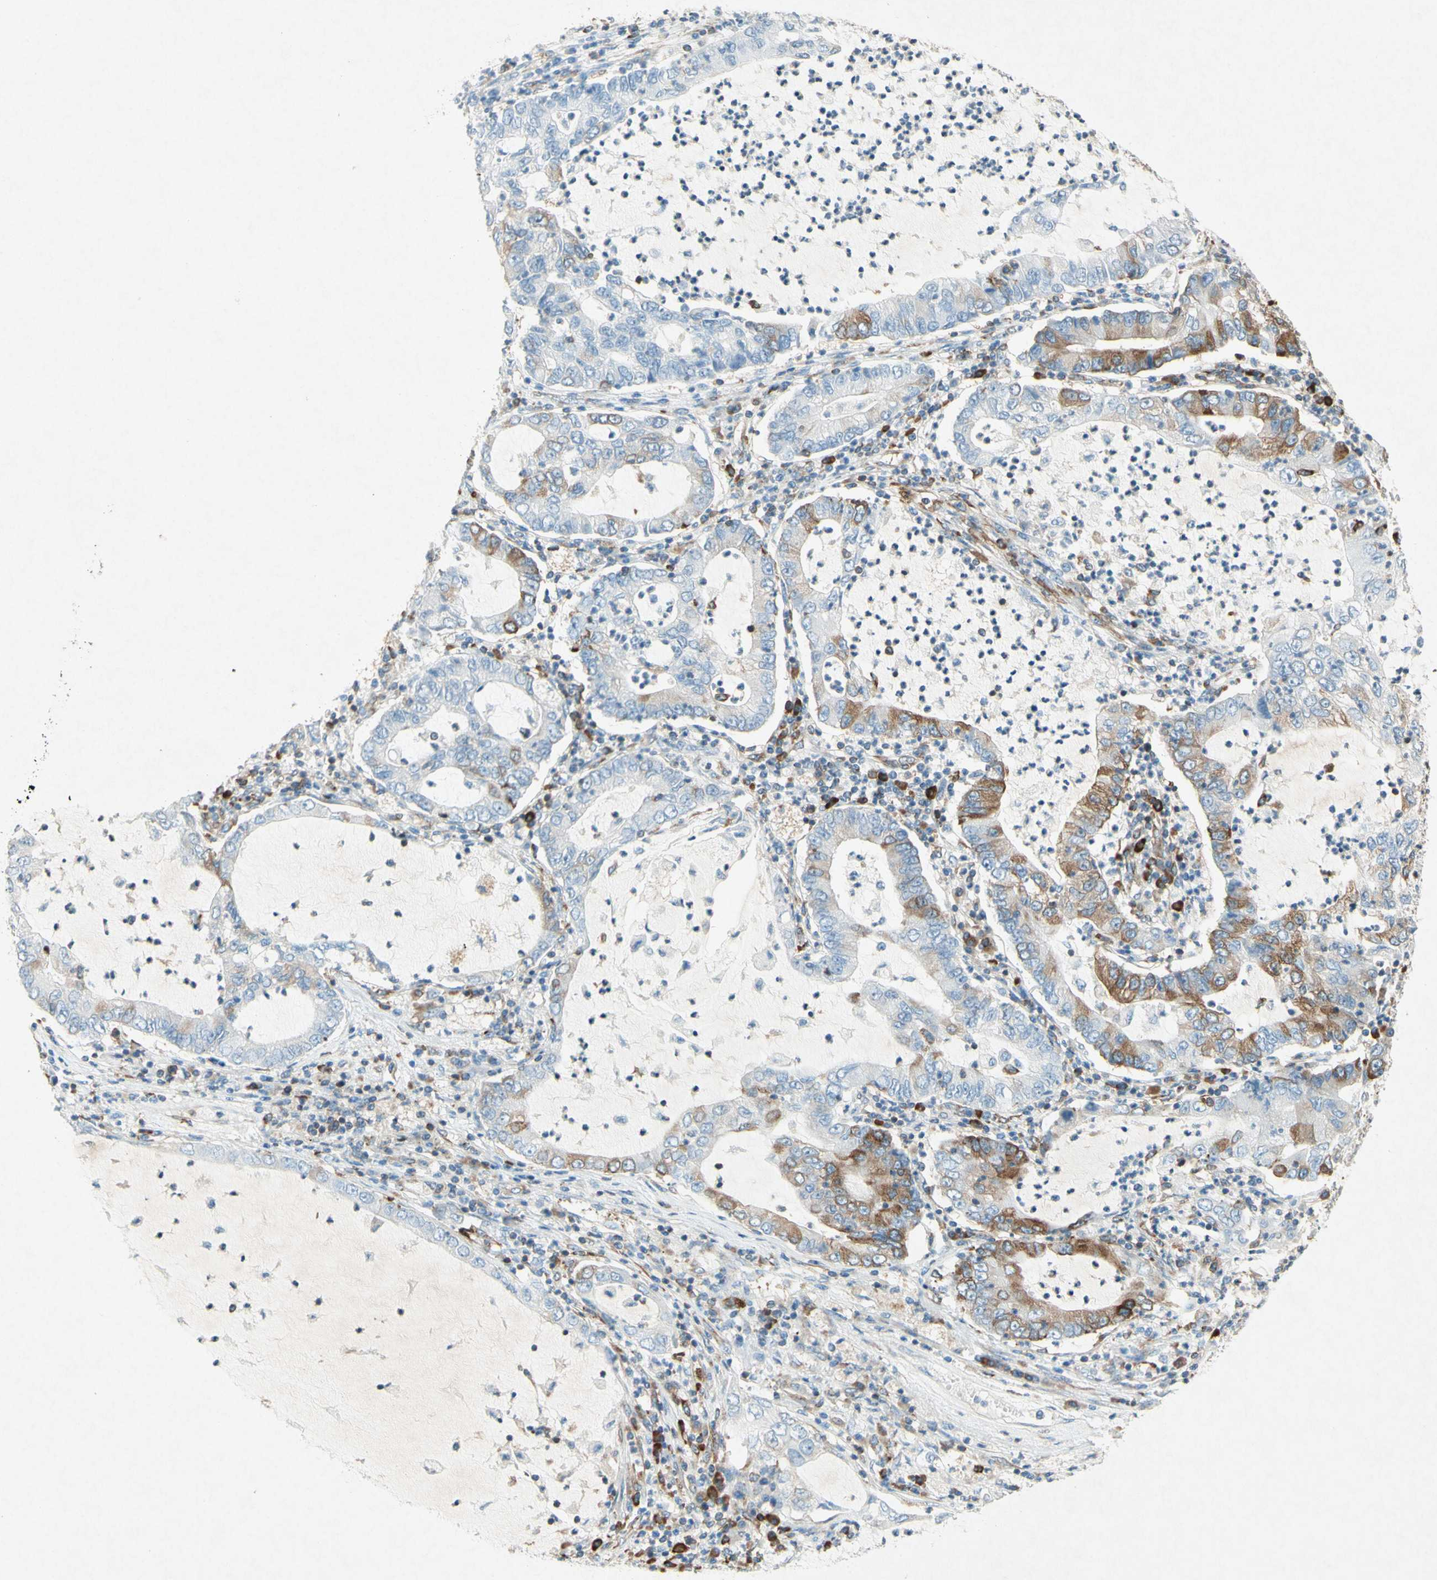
{"staining": {"intensity": "moderate", "quantity": "<25%", "location": "cytoplasmic/membranous"}, "tissue": "lung cancer", "cell_type": "Tumor cells", "image_type": "cancer", "snomed": [{"axis": "morphology", "description": "Adenocarcinoma, NOS"}, {"axis": "topography", "description": "Lung"}], "caption": "Lung cancer stained with a protein marker displays moderate staining in tumor cells.", "gene": "PABPC1", "patient": {"sex": "female", "age": 51}}